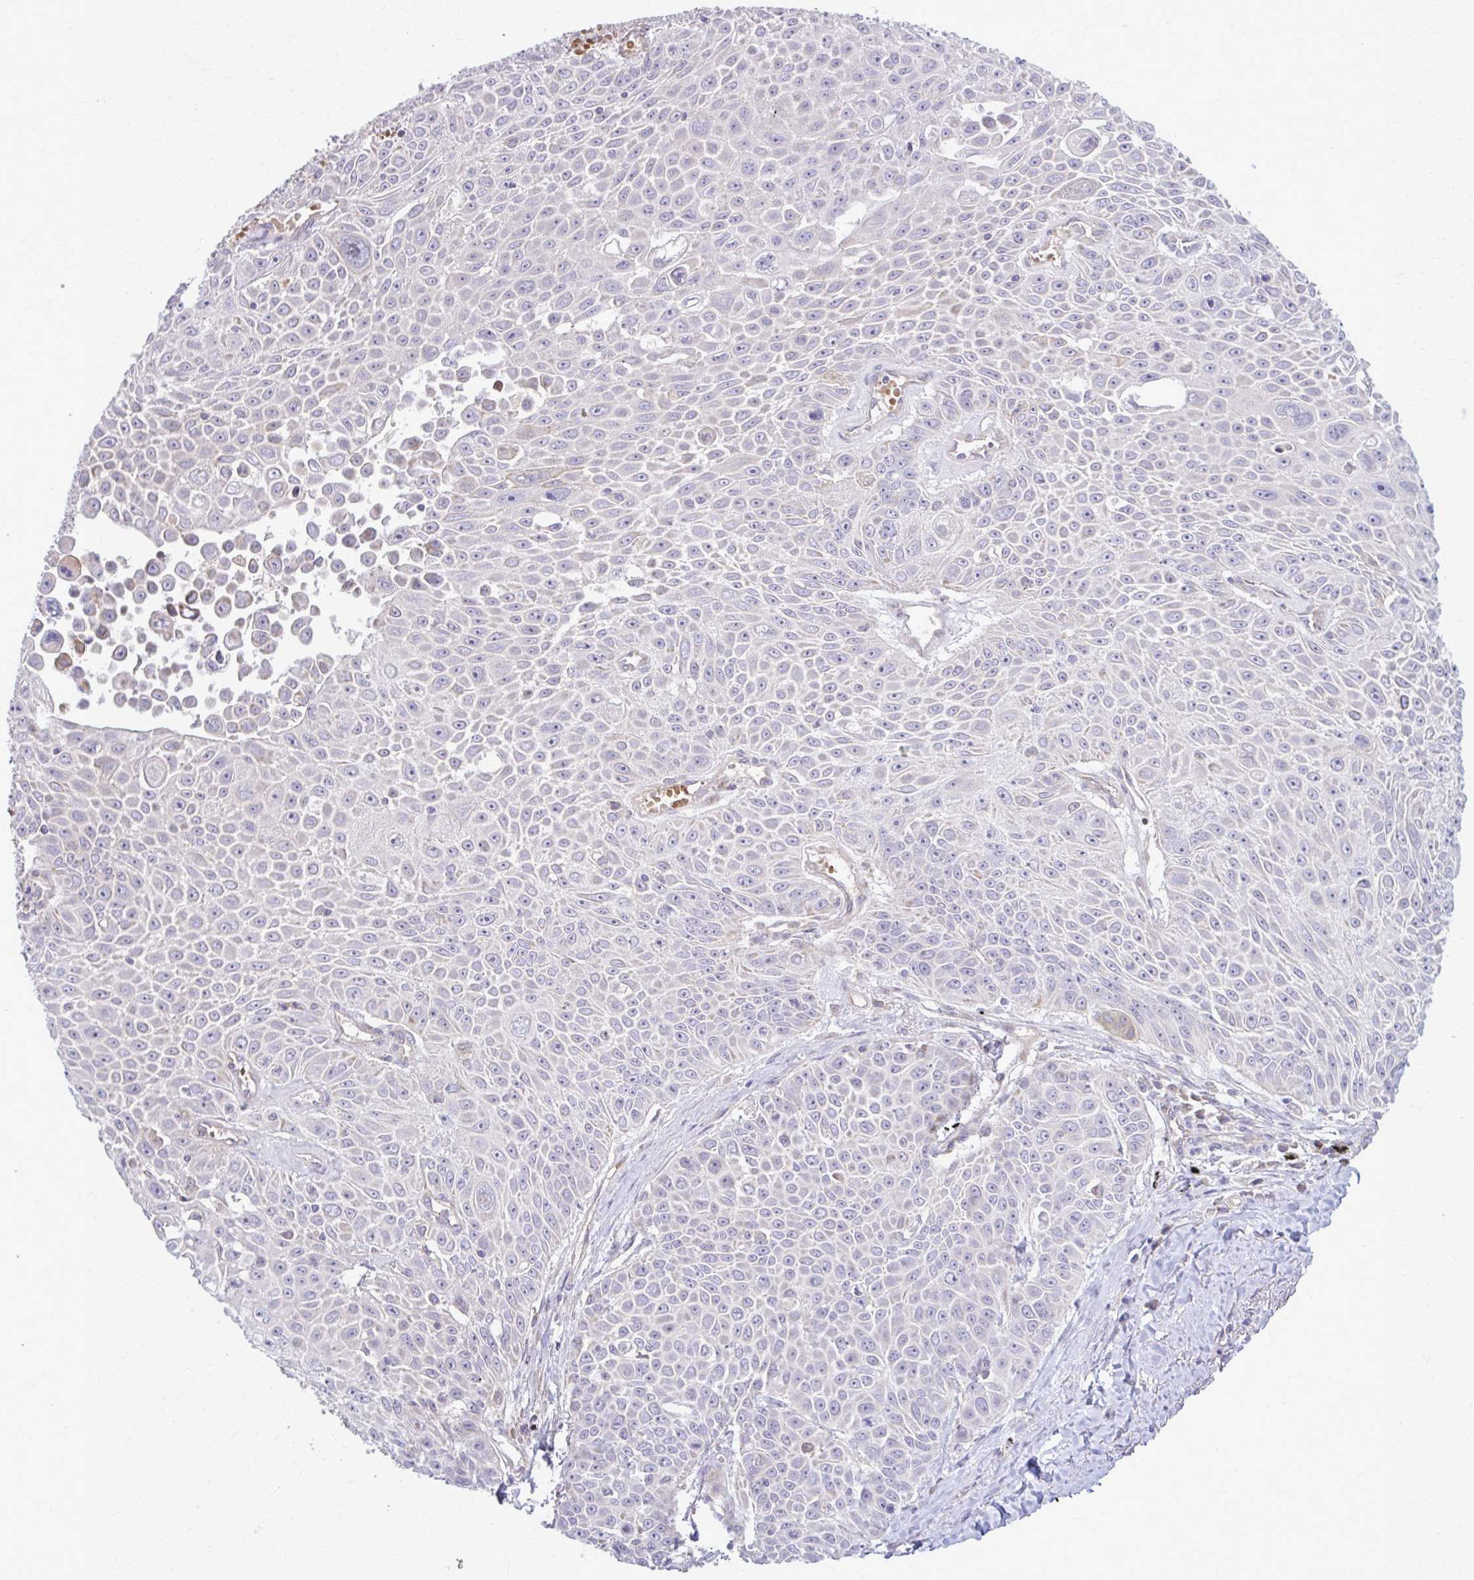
{"staining": {"intensity": "moderate", "quantity": "<25%", "location": "cytoplasmic/membranous"}, "tissue": "lung cancer", "cell_type": "Tumor cells", "image_type": "cancer", "snomed": [{"axis": "morphology", "description": "Squamous cell carcinoma, NOS"}, {"axis": "morphology", "description": "Squamous cell carcinoma, metastatic, NOS"}, {"axis": "topography", "description": "Lymph node"}, {"axis": "topography", "description": "Lung"}], "caption": "IHC image of neoplastic tissue: lung cancer (squamous cell carcinoma) stained using immunohistochemistry exhibits low levels of moderate protein expression localized specifically in the cytoplasmic/membranous of tumor cells, appearing as a cytoplasmic/membranous brown color.", "gene": "SNF8", "patient": {"sex": "female", "age": 62}}